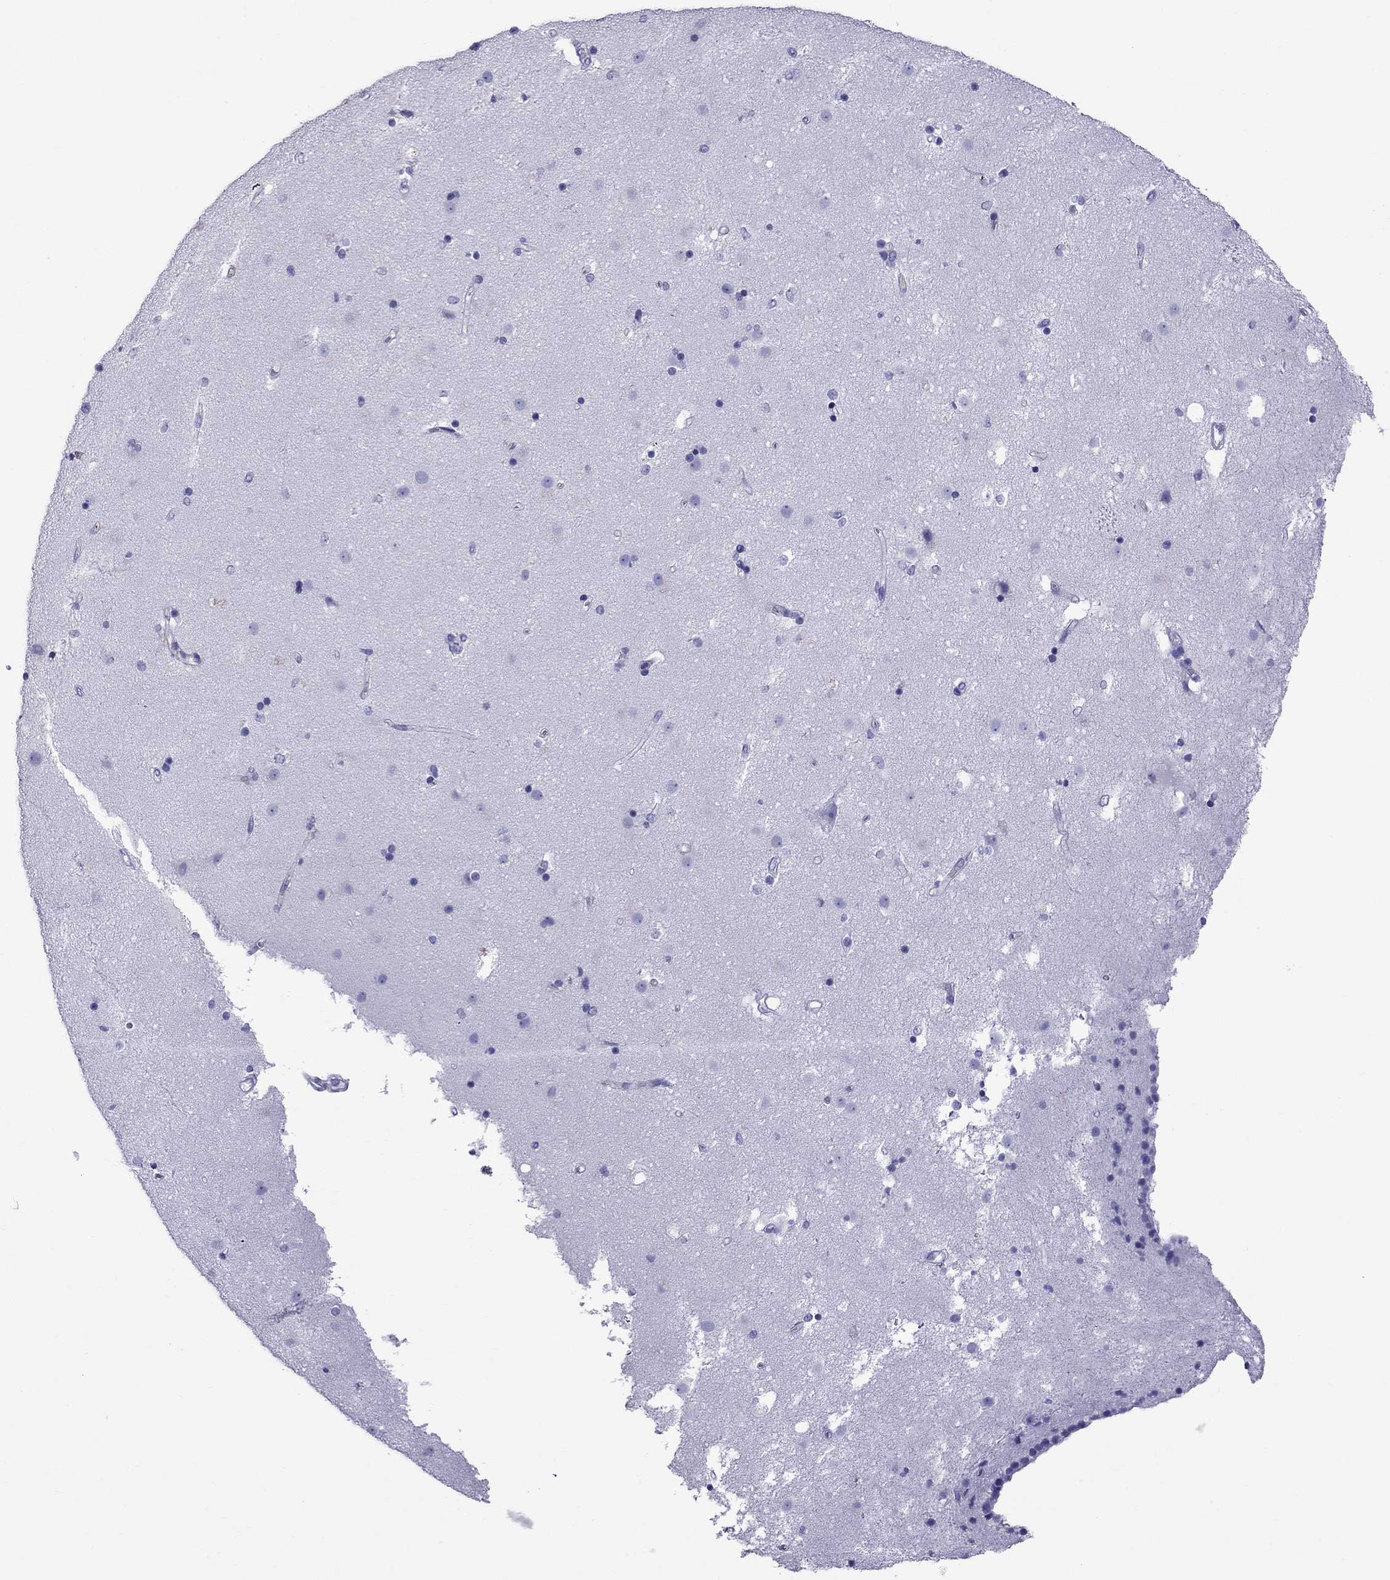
{"staining": {"intensity": "negative", "quantity": "none", "location": "none"}, "tissue": "caudate", "cell_type": "Glial cells", "image_type": "normal", "snomed": [{"axis": "morphology", "description": "Normal tissue, NOS"}, {"axis": "topography", "description": "Lateral ventricle wall"}], "caption": "Protein analysis of normal caudate reveals no significant positivity in glial cells. The staining is performed using DAB brown chromogen with nuclei counter-stained in using hematoxylin.", "gene": "SCART1", "patient": {"sex": "female", "age": 71}}